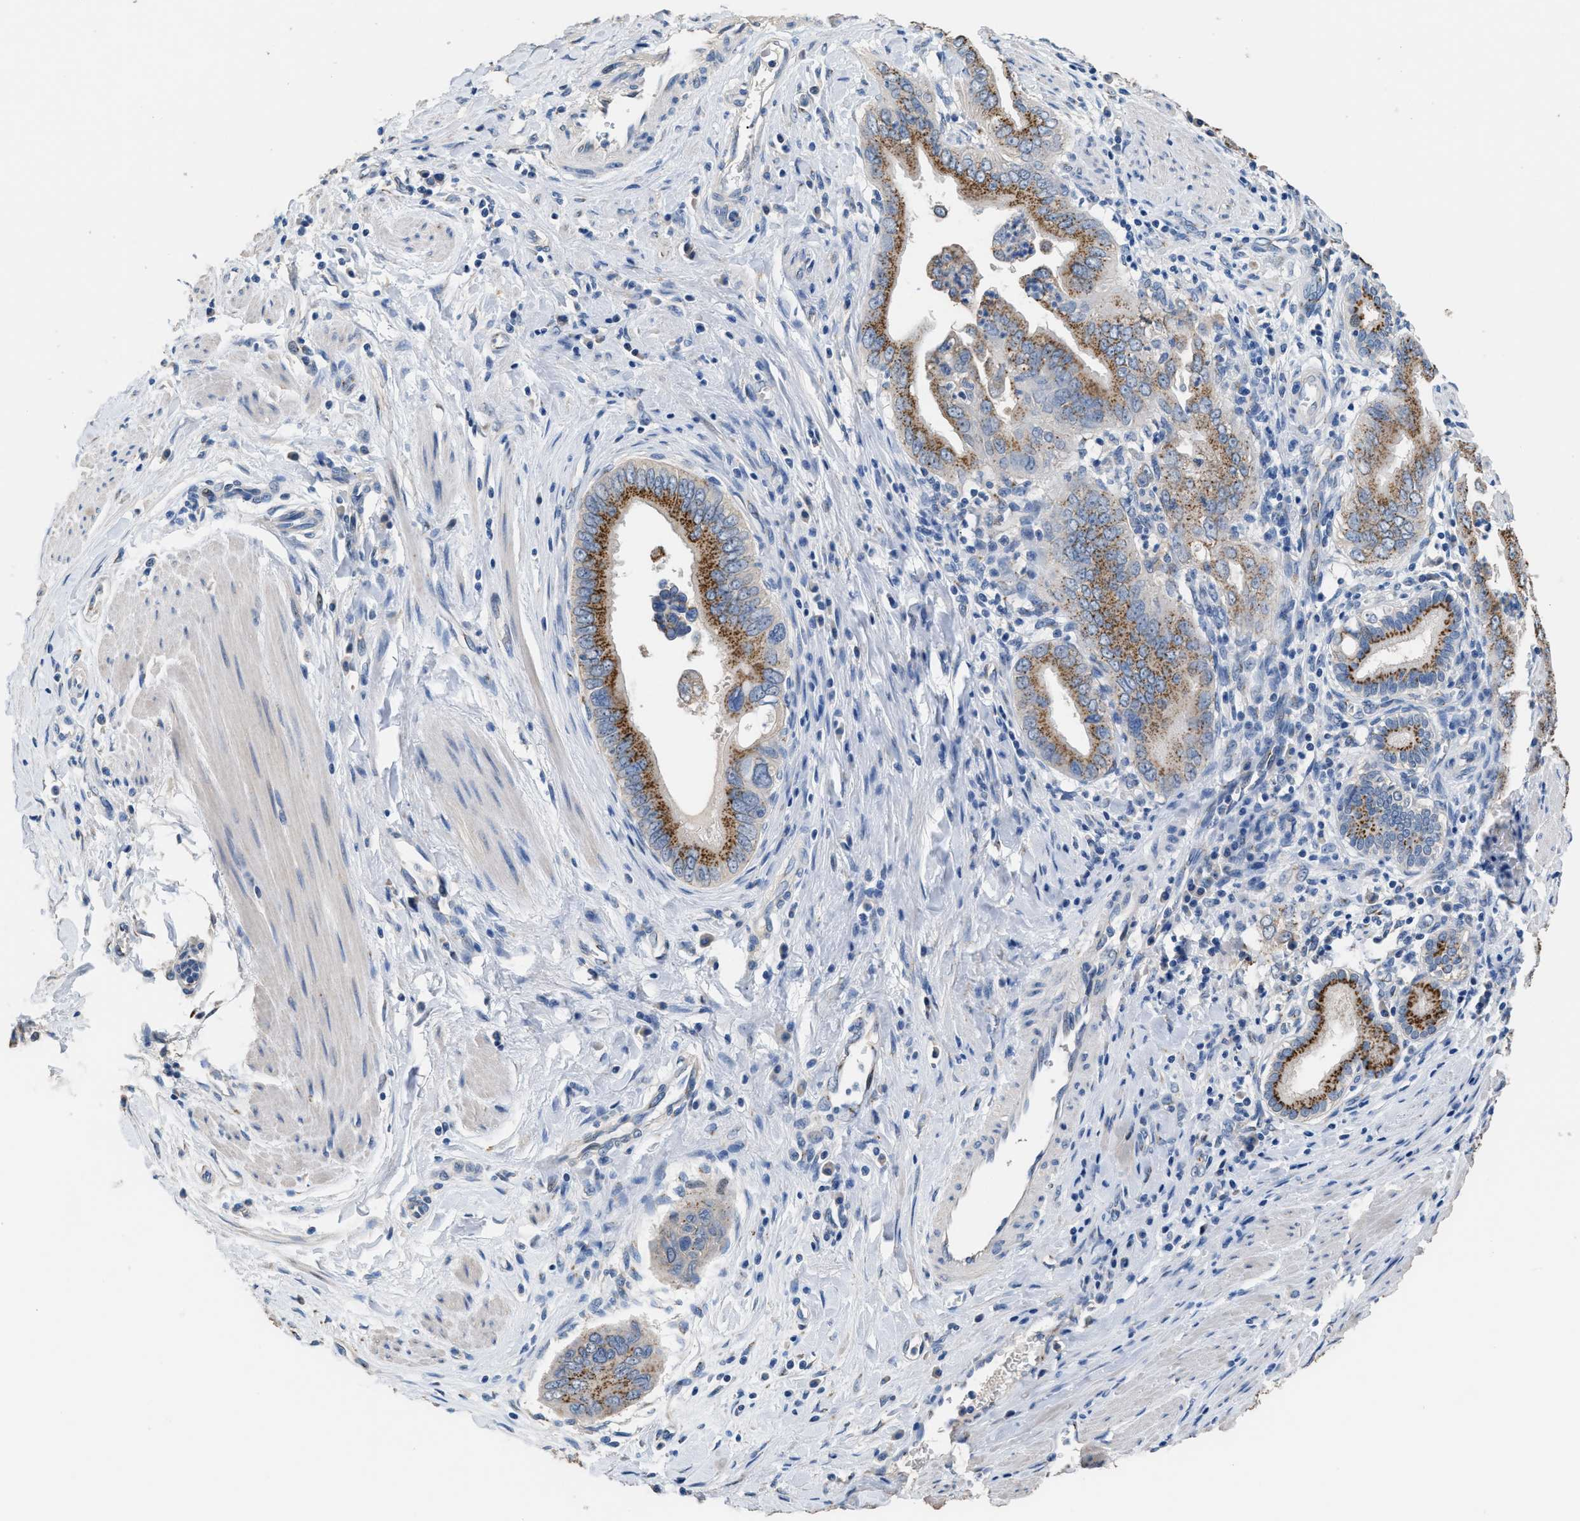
{"staining": {"intensity": "strong", "quantity": ">75%", "location": "cytoplasmic/membranous"}, "tissue": "pancreatic cancer", "cell_type": "Tumor cells", "image_type": "cancer", "snomed": [{"axis": "morphology", "description": "Normal tissue, NOS"}, {"axis": "topography", "description": "Lymph node"}], "caption": "A micrograph of human pancreatic cancer stained for a protein shows strong cytoplasmic/membranous brown staining in tumor cells. (DAB IHC, brown staining for protein, blue staining for nuclei).", "gene": "GOLM1", "patient": {"sex": "male", "age": 50}}